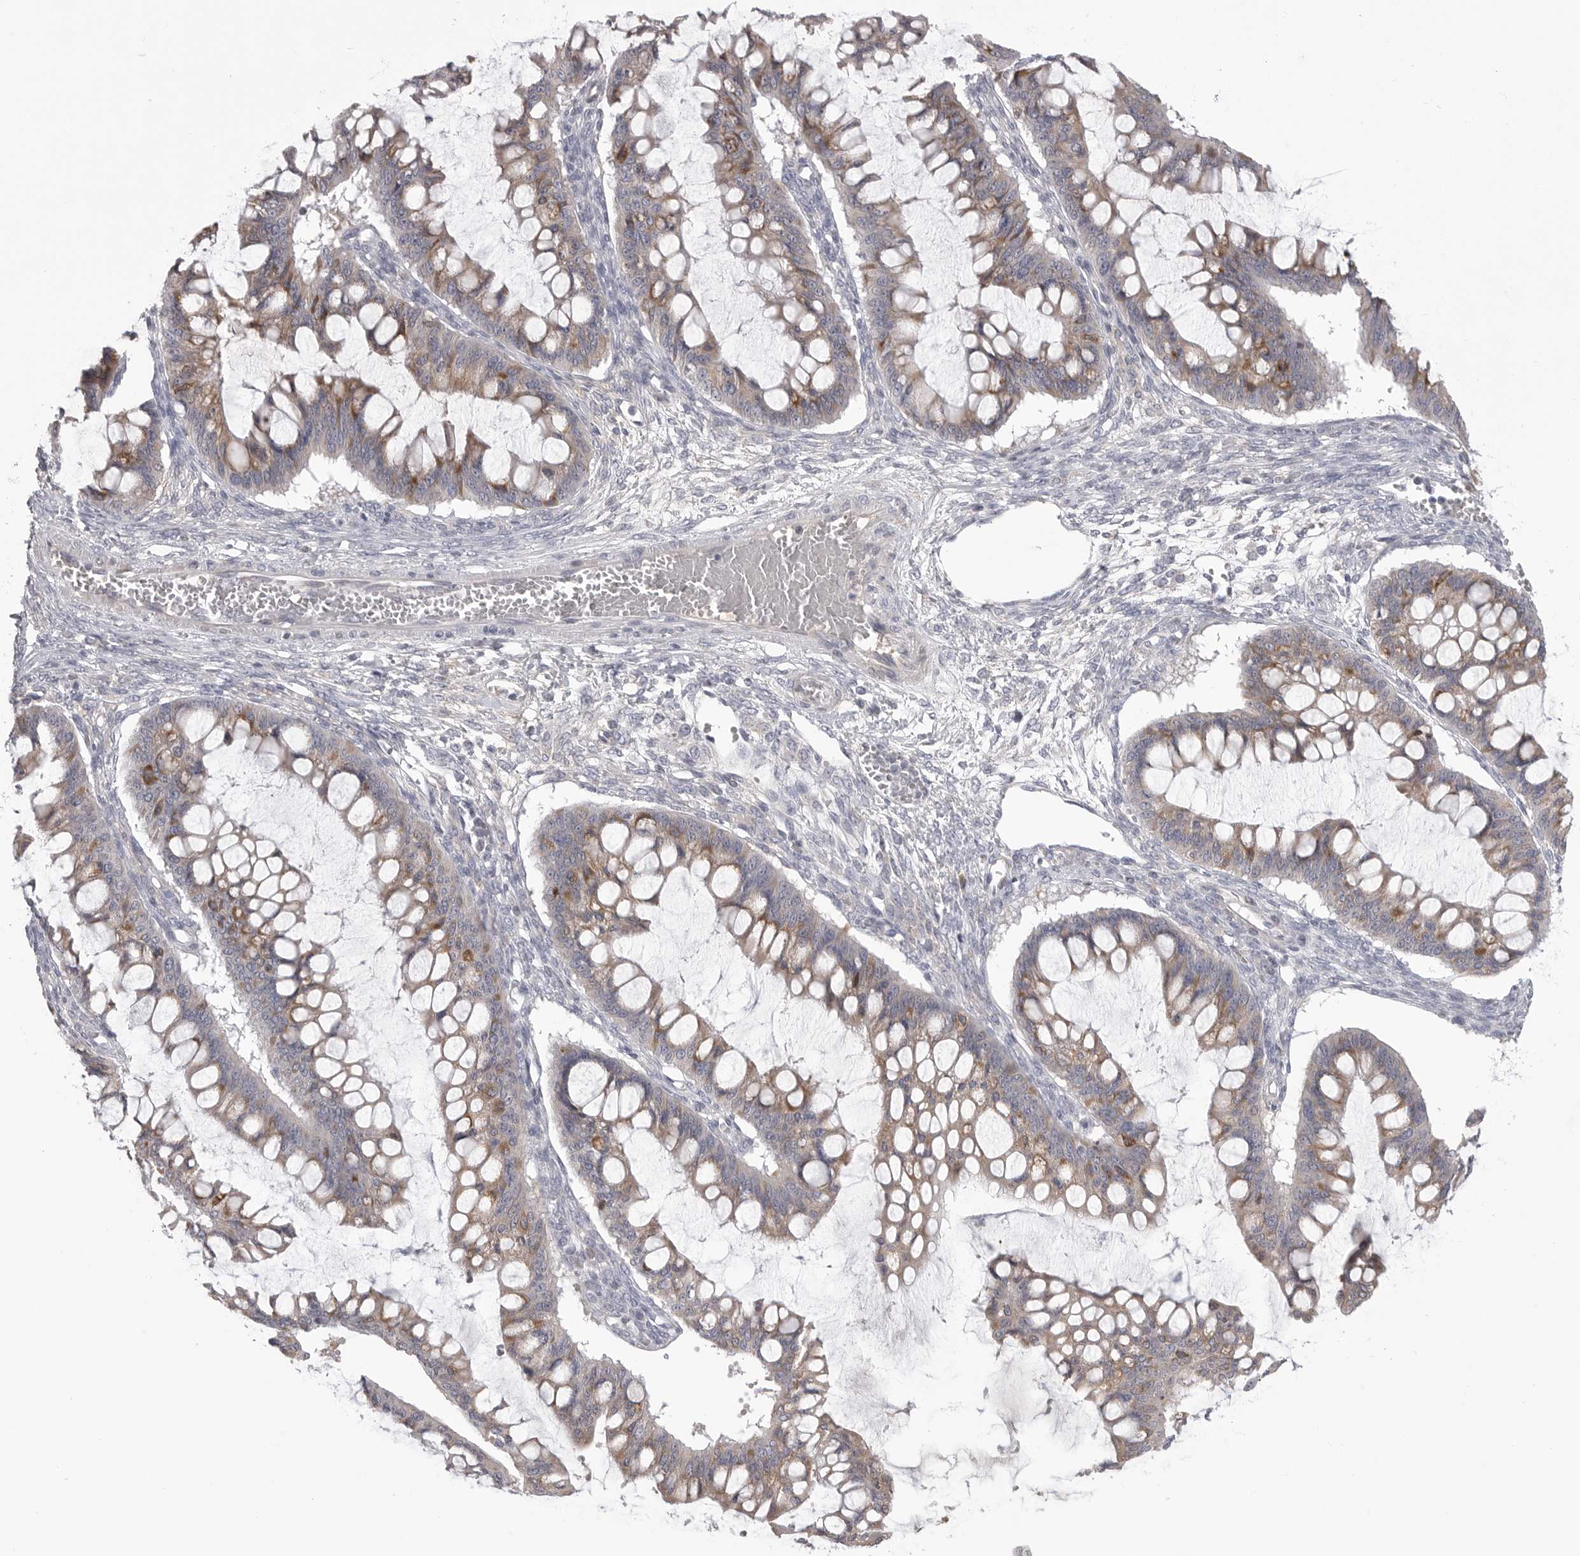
{"staining": {"intensity": "moderate", "quantity": ">75%", "location": "cytoplasmic/membranous"}, "tissue": "ovarian cancer", "cell_type": "Tumor cells", "image_type": "cancer", "snomed": [{"axis": "morphology", "description": "Cystadenocarcinoma, mucinous, NOS"}, {"axis": "topography", "description": "Ovary"}], "caption": "Immunohistochemical staining of ovarian cancer (mucinous cystadenocarcinoma) shows moderate cytoplasmic/membranous protein expression in approximately >75% of tumor cells. Using DAB (brown) and hematoxylin (blue) stains, captured at high magnification using brightfield microscopy.", "gene": "FKBP2", "patient": {"sex": "female", "age": 73}}